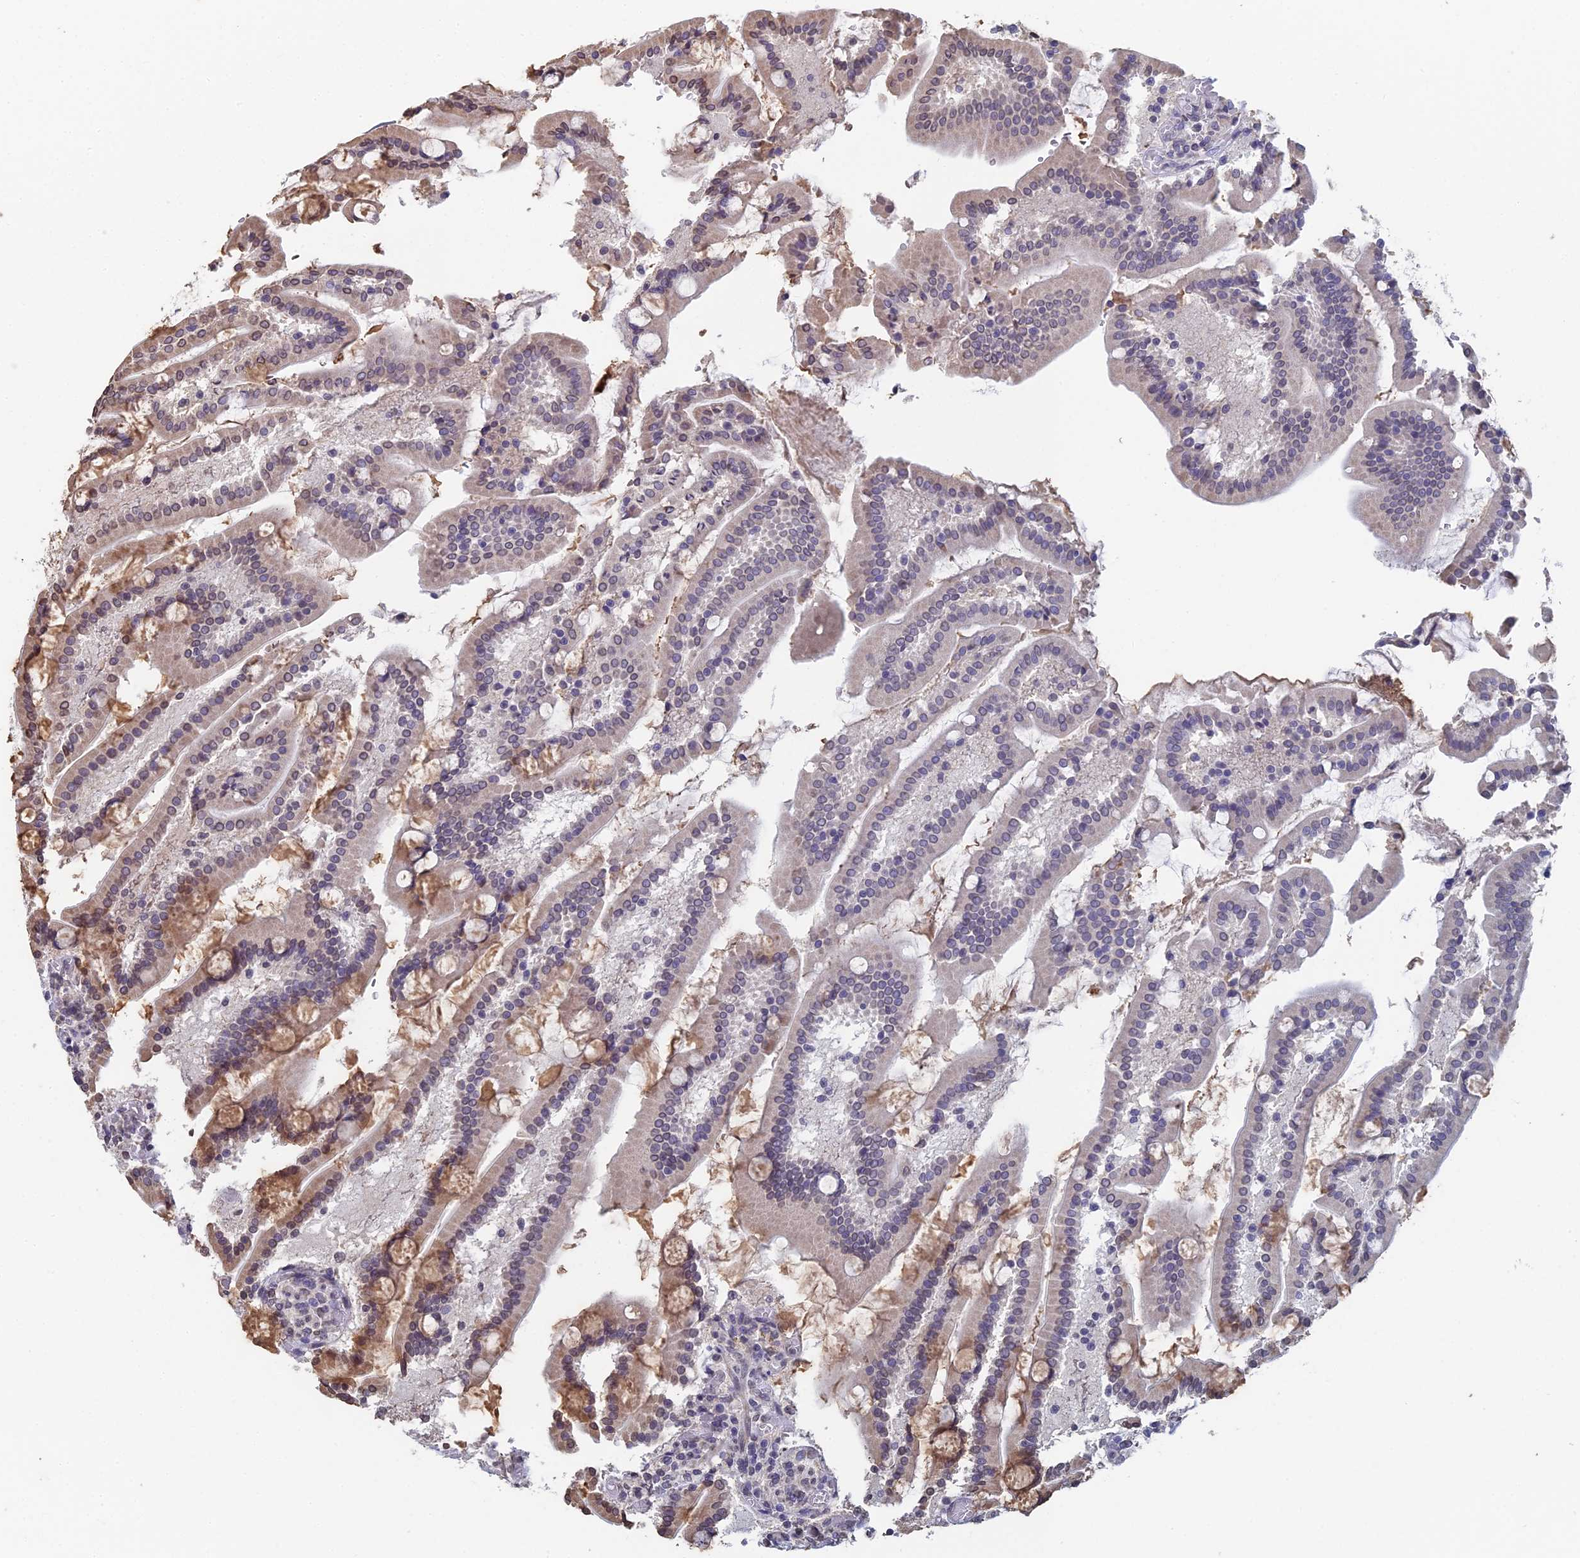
{"staining": {"intensity": "moderate", "quantity": "<25%", "location": "cytoplasmic/membranous"}, "tissue": "duodenum", "cell_type": "Glandular cells", "image_type": "normal", "snomed": [{"axis": "morphology", "description": "Normal tissue, NOS"}, {"axis": "topography", "description": "Duodenum"}], "caption": "Glandular cells exhibit low levels of moderate cytoplasmic/membranous staining in about <25% of cells in benign duodenum.", "gene": "PRR22", "patient": {"sex": "male", "age": 55}}